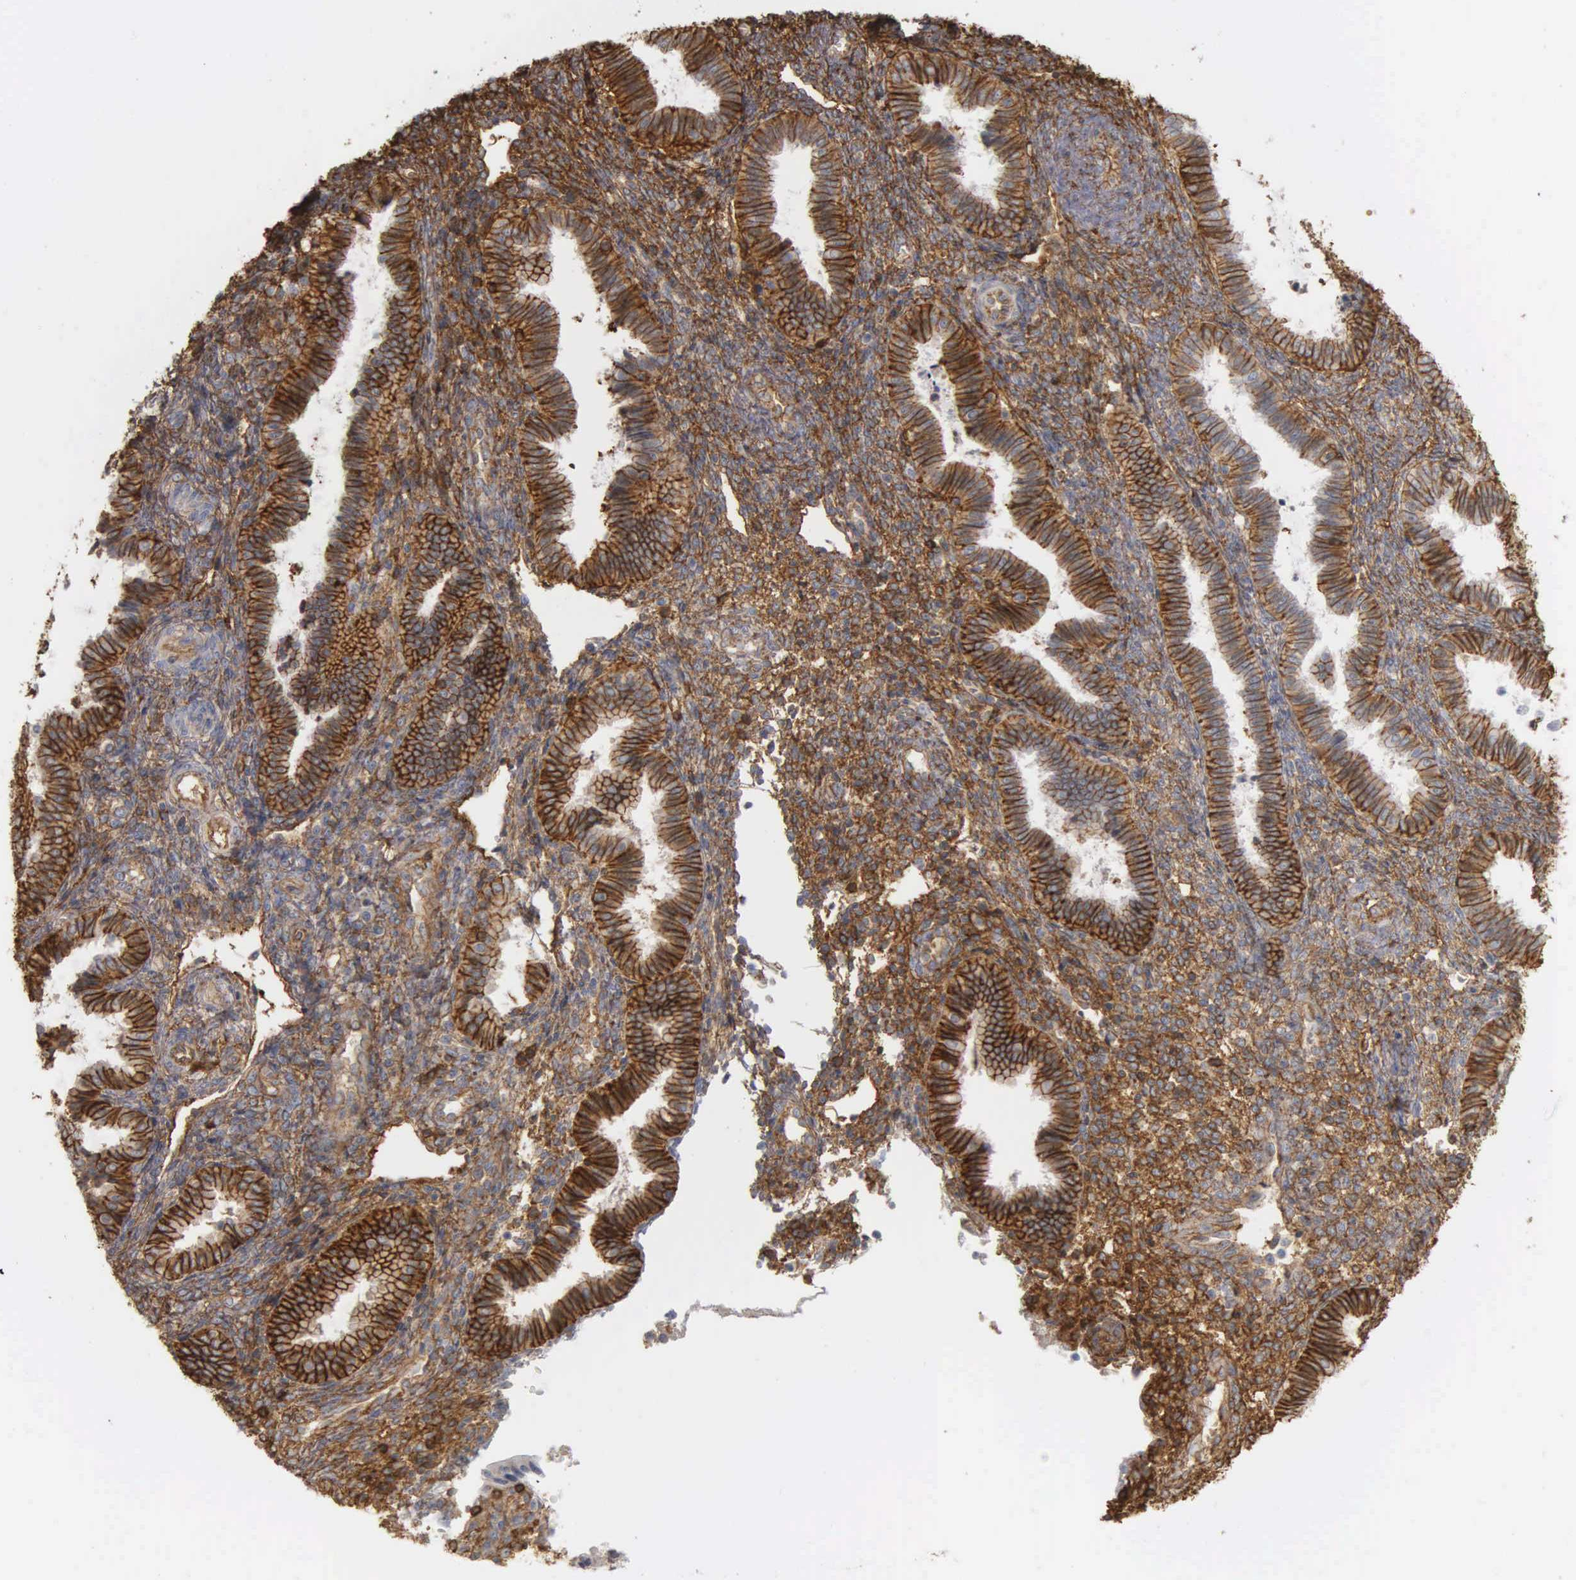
{"staining": {"intensity": "strong", "quantity": "25%-75%", "location": "cytoplasmic/membranous"}, "tissue": "endometrium", "cell_type": "Cells in endometrial stroma", "image_type": "normal", "snomed": [{"axis": "morphology", "description": "Normal tissue, NOS"}, {"axis": "topography", "description": "Endometrium"}], "caption": "IHC of normal human endometrium shows high levels of strong cytoplasmic/membranous staining in about 25%-75% of cells in endometrial stroma. (Brightfield microscopy of DAB IHC at high magnification).", "gene": "CD99", "patient": {"sex": "female", "age": 36}}